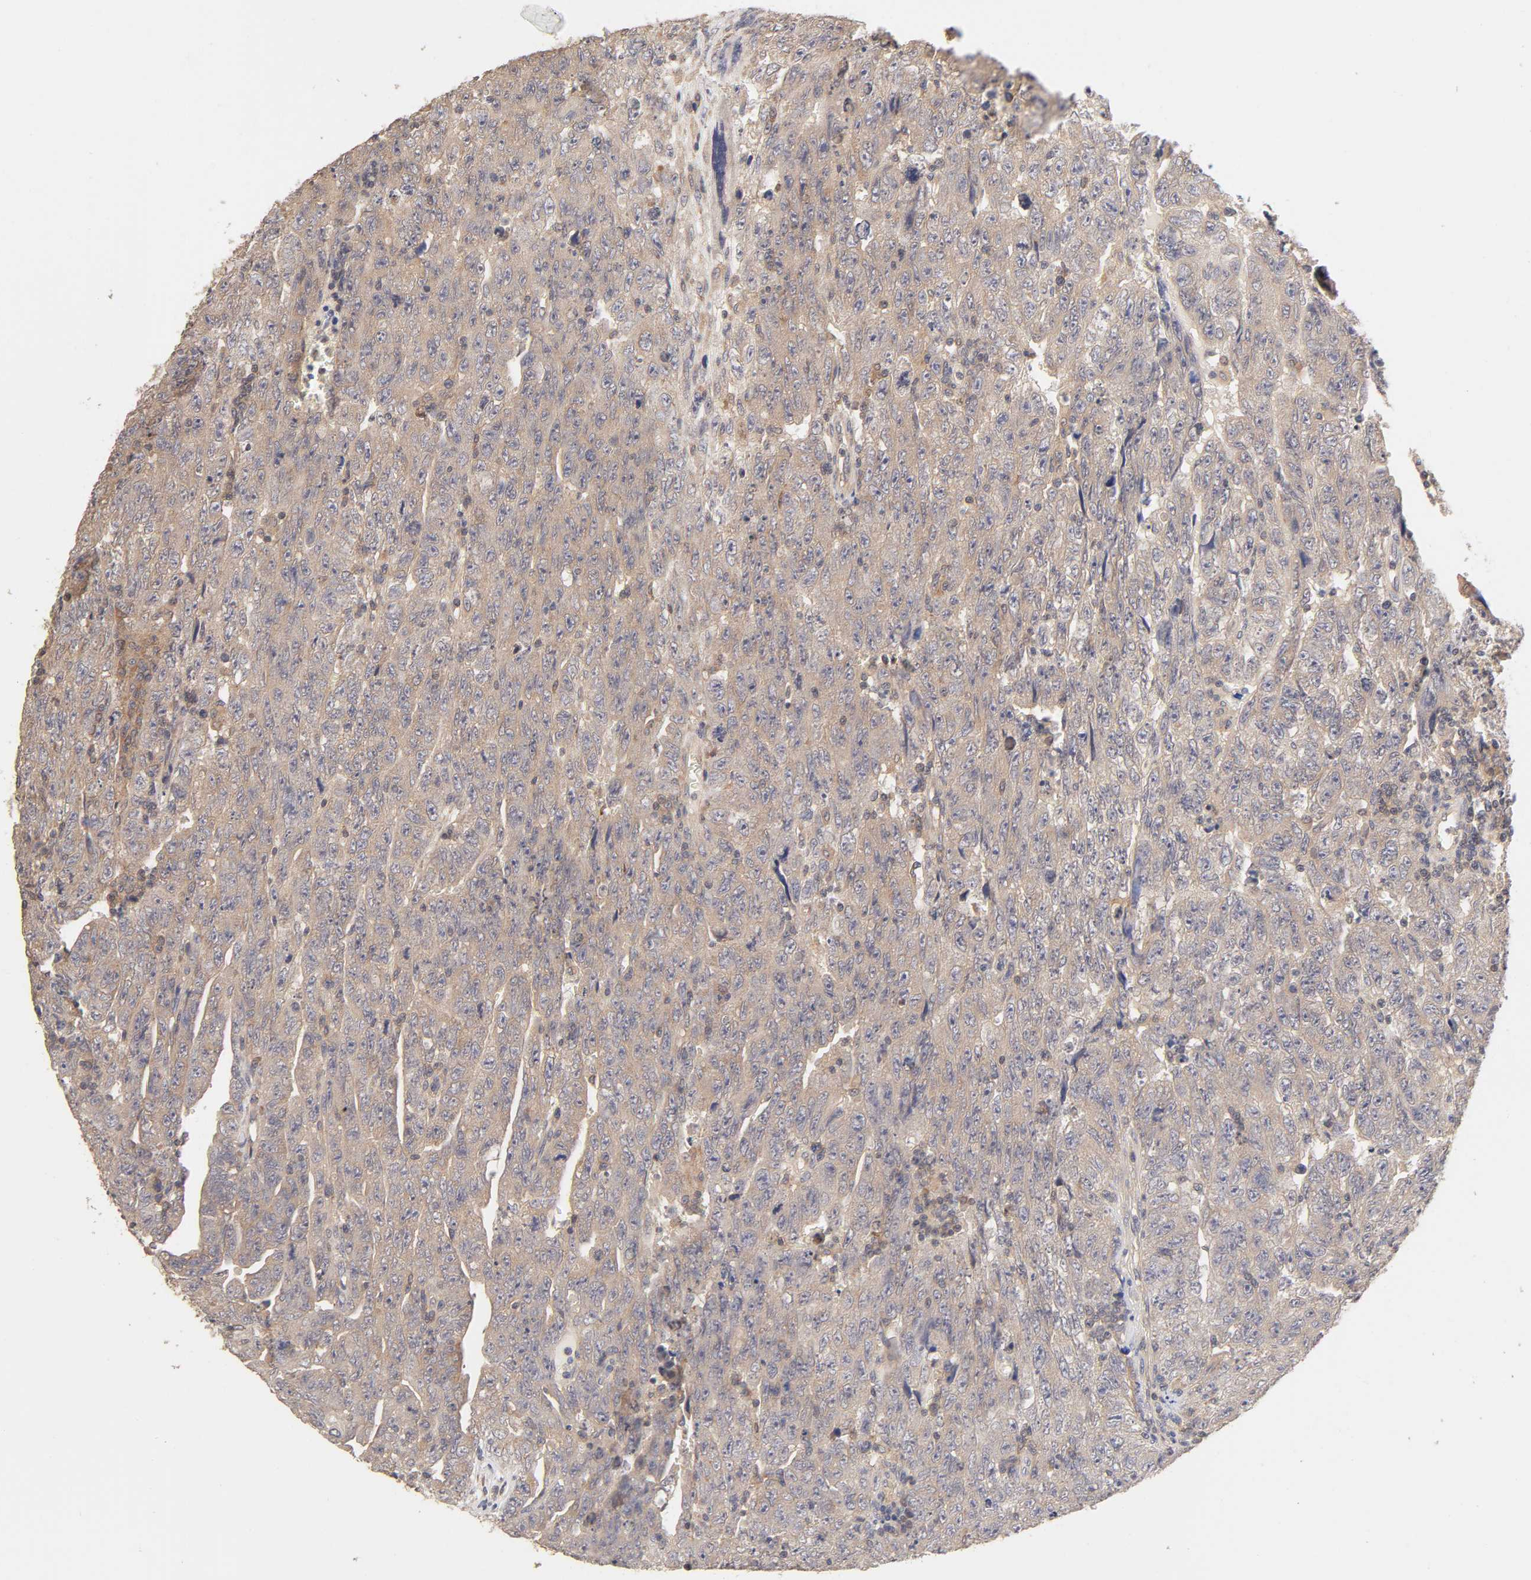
{"staining": {"intensity": "weak", "quantity": ">75%", "location": "cytoplasmic/membranous"}, "tissue": "testis cancer", "cell_type": "Tumor cells", "image_type": "cancer", "snomed": [{"axis": "morphology", "description": "Carcinoma, Embryonal, NOS"}, {"axis": "topography", "description": "Testis"}], "caption": "Testis cancer (embryonal carcinoma) was stained to show a protein in brown. There is low levels of weak cytoplasmic/membranous staining in approximately >75% of tumor cells. The staining is performed using DAB (3,3'-diaminobenzidine) brown chromogen to label protein expression. The nuclei are counter-stained blue using hematoxylin.", "gene": "AP1G2", "patient": {"sex": "male", "age": 28}}